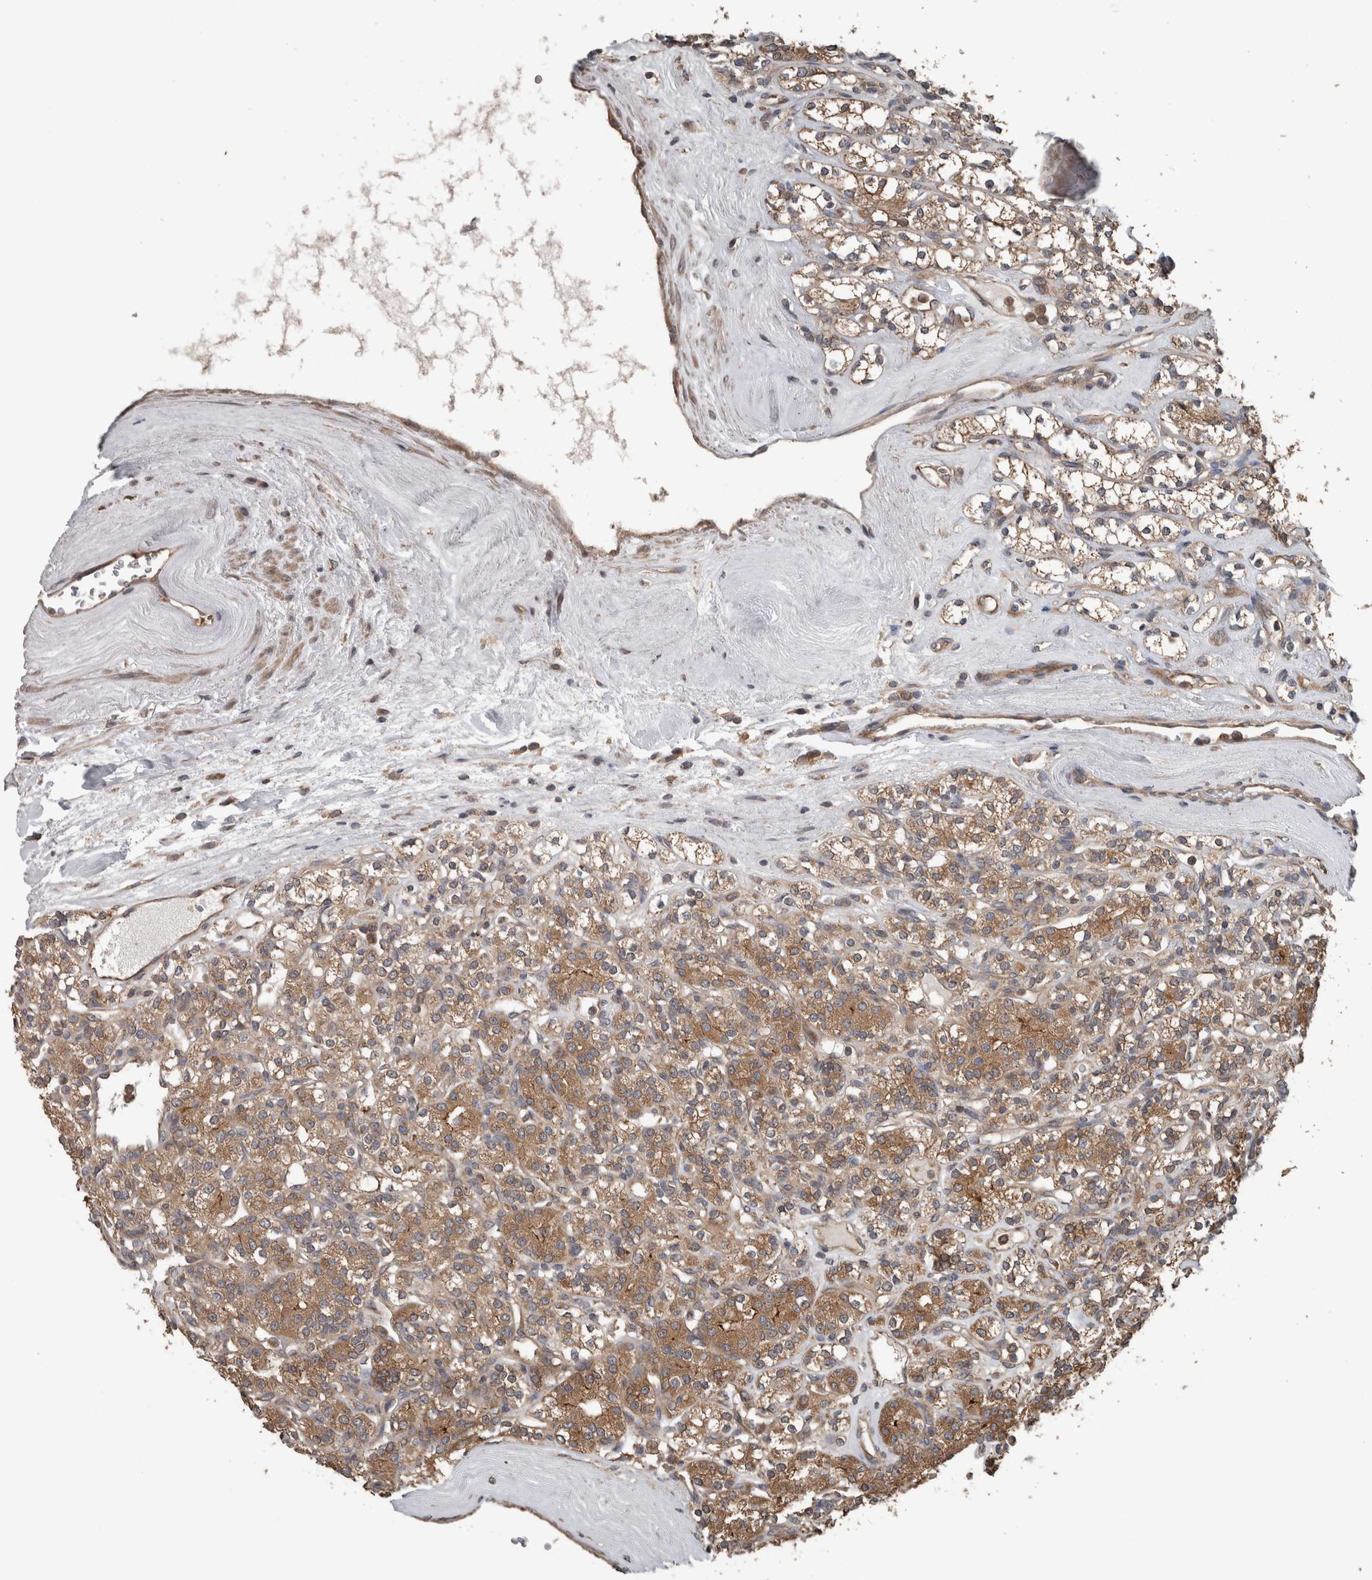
{"staining": {"intensity": "moderate", "quantity": ">75%", "location": "cytoplasmic/membranous"}, "tissue": "renal cancer", "cell_type": "Tumor cells", "image_type": "cancer", "snomed": [{"axis": "morphology", "description": "Adenocarcinoma, NOS"}, {"axis": "topography", "description": "Kidney"}], "caption": "Protein staining of adenocarcinoma (renal) tissue exhibits moderate cytoplasmic/membranous expression in about >75% of tumor cells. Using DAB (3,3'-diaminobenzidine) (brown) and hematoxylin (blue) stains, captured at high magnification using brightfield microscopy.", "gene": "RIOK3", "patient": {"sex": "male", "age": 77}}